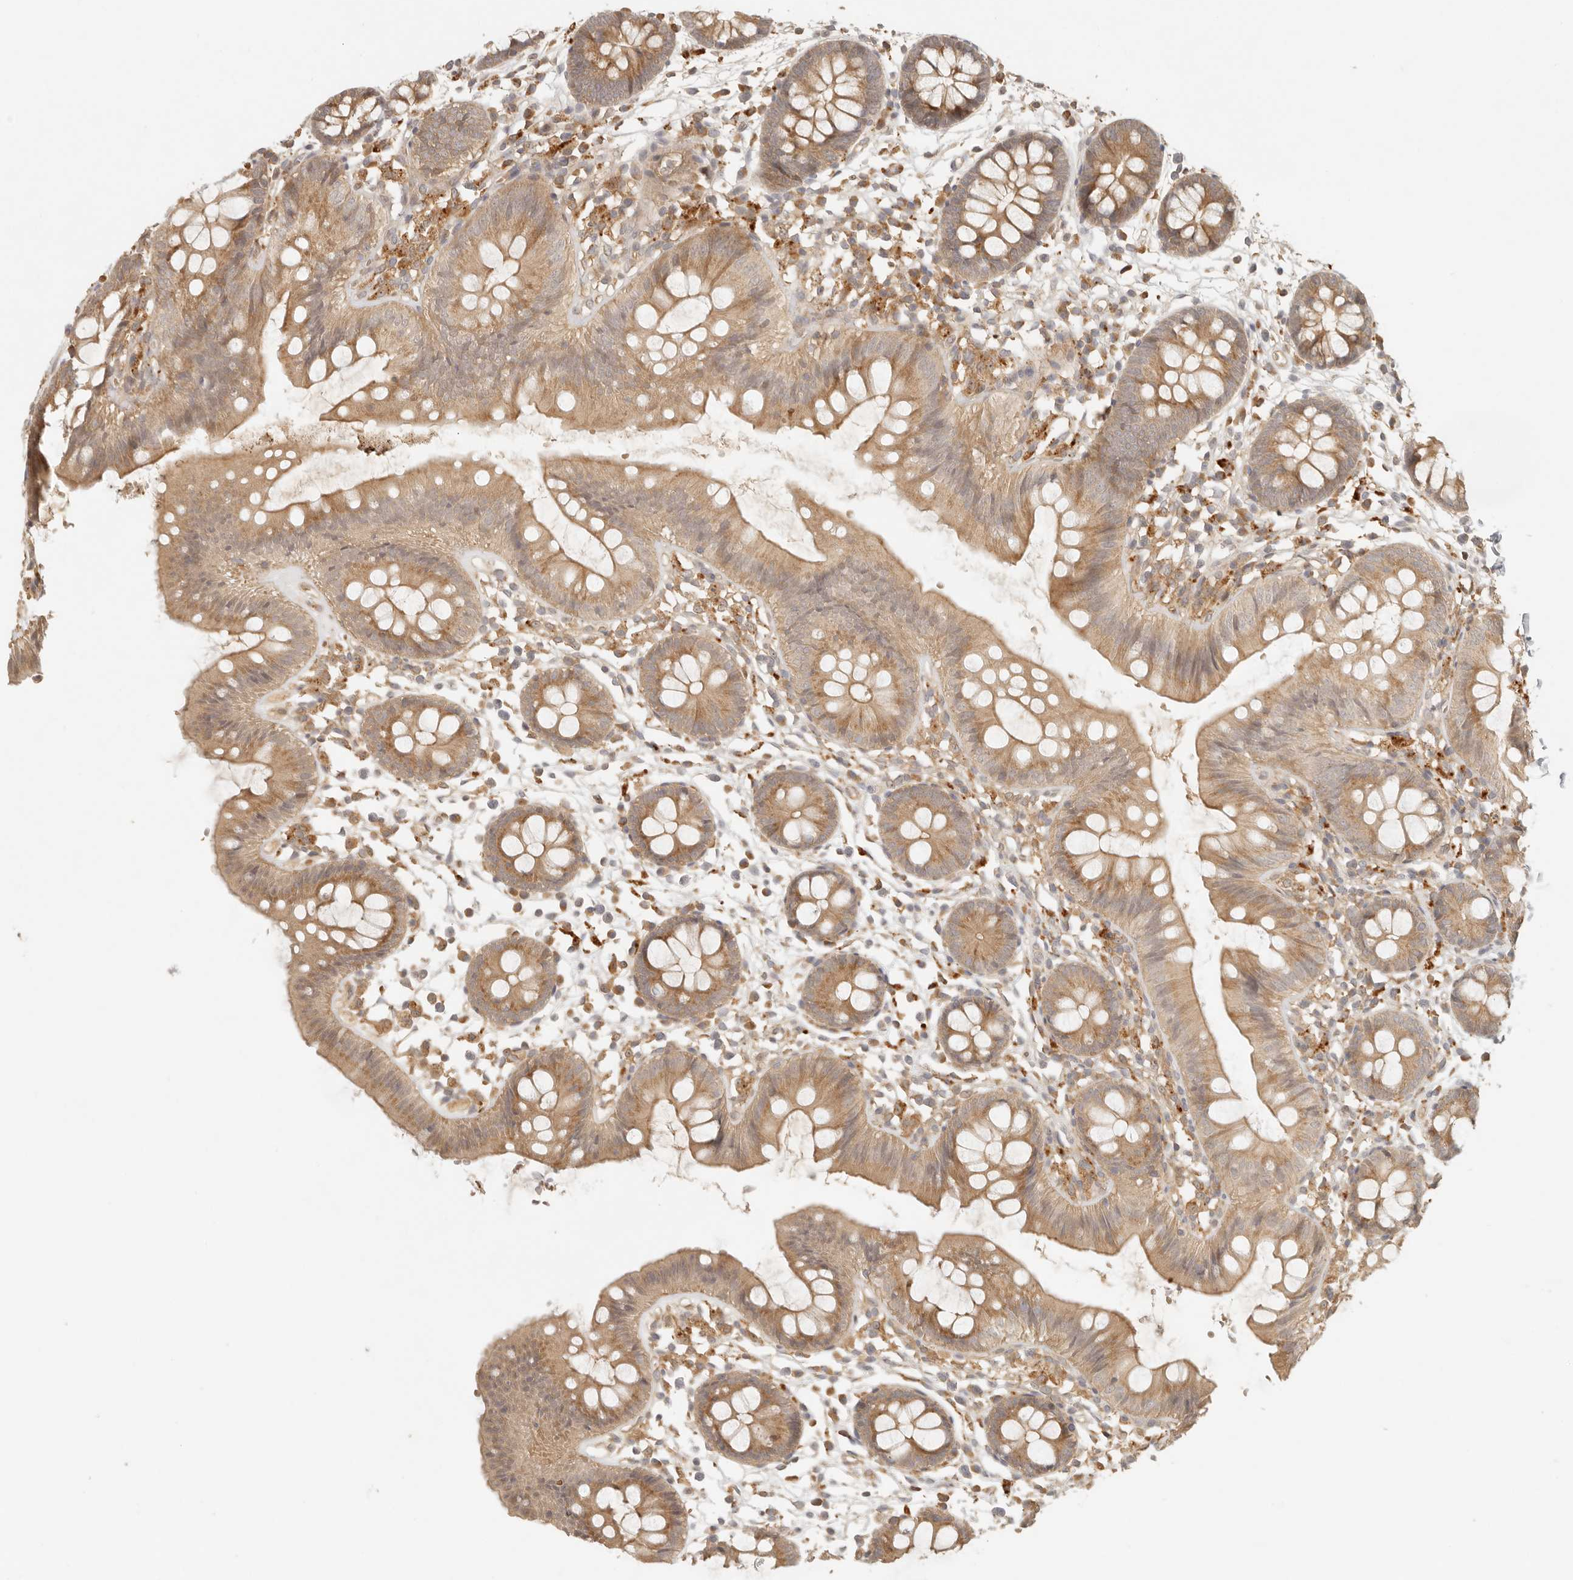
{"staining": {"intensity": "moderate", "quantity": ">75%", "location": "cytoplasmic/membranous"}, "tissue": "colon", "cell_type": "Glandular cells", "image_type": "normal", "snomed": [{"axis": "morphology", "description": "Normal tissue, NOS"}, {"axis": "topography", "description": "Colon"}], "caption": "Protein staining displays moderate cytoplasmic/membranous expression in approximately >75% of glandular cells in normal colon.", "gene": "ANKRD61", "patient": {"sex": "male", "age": 56}}